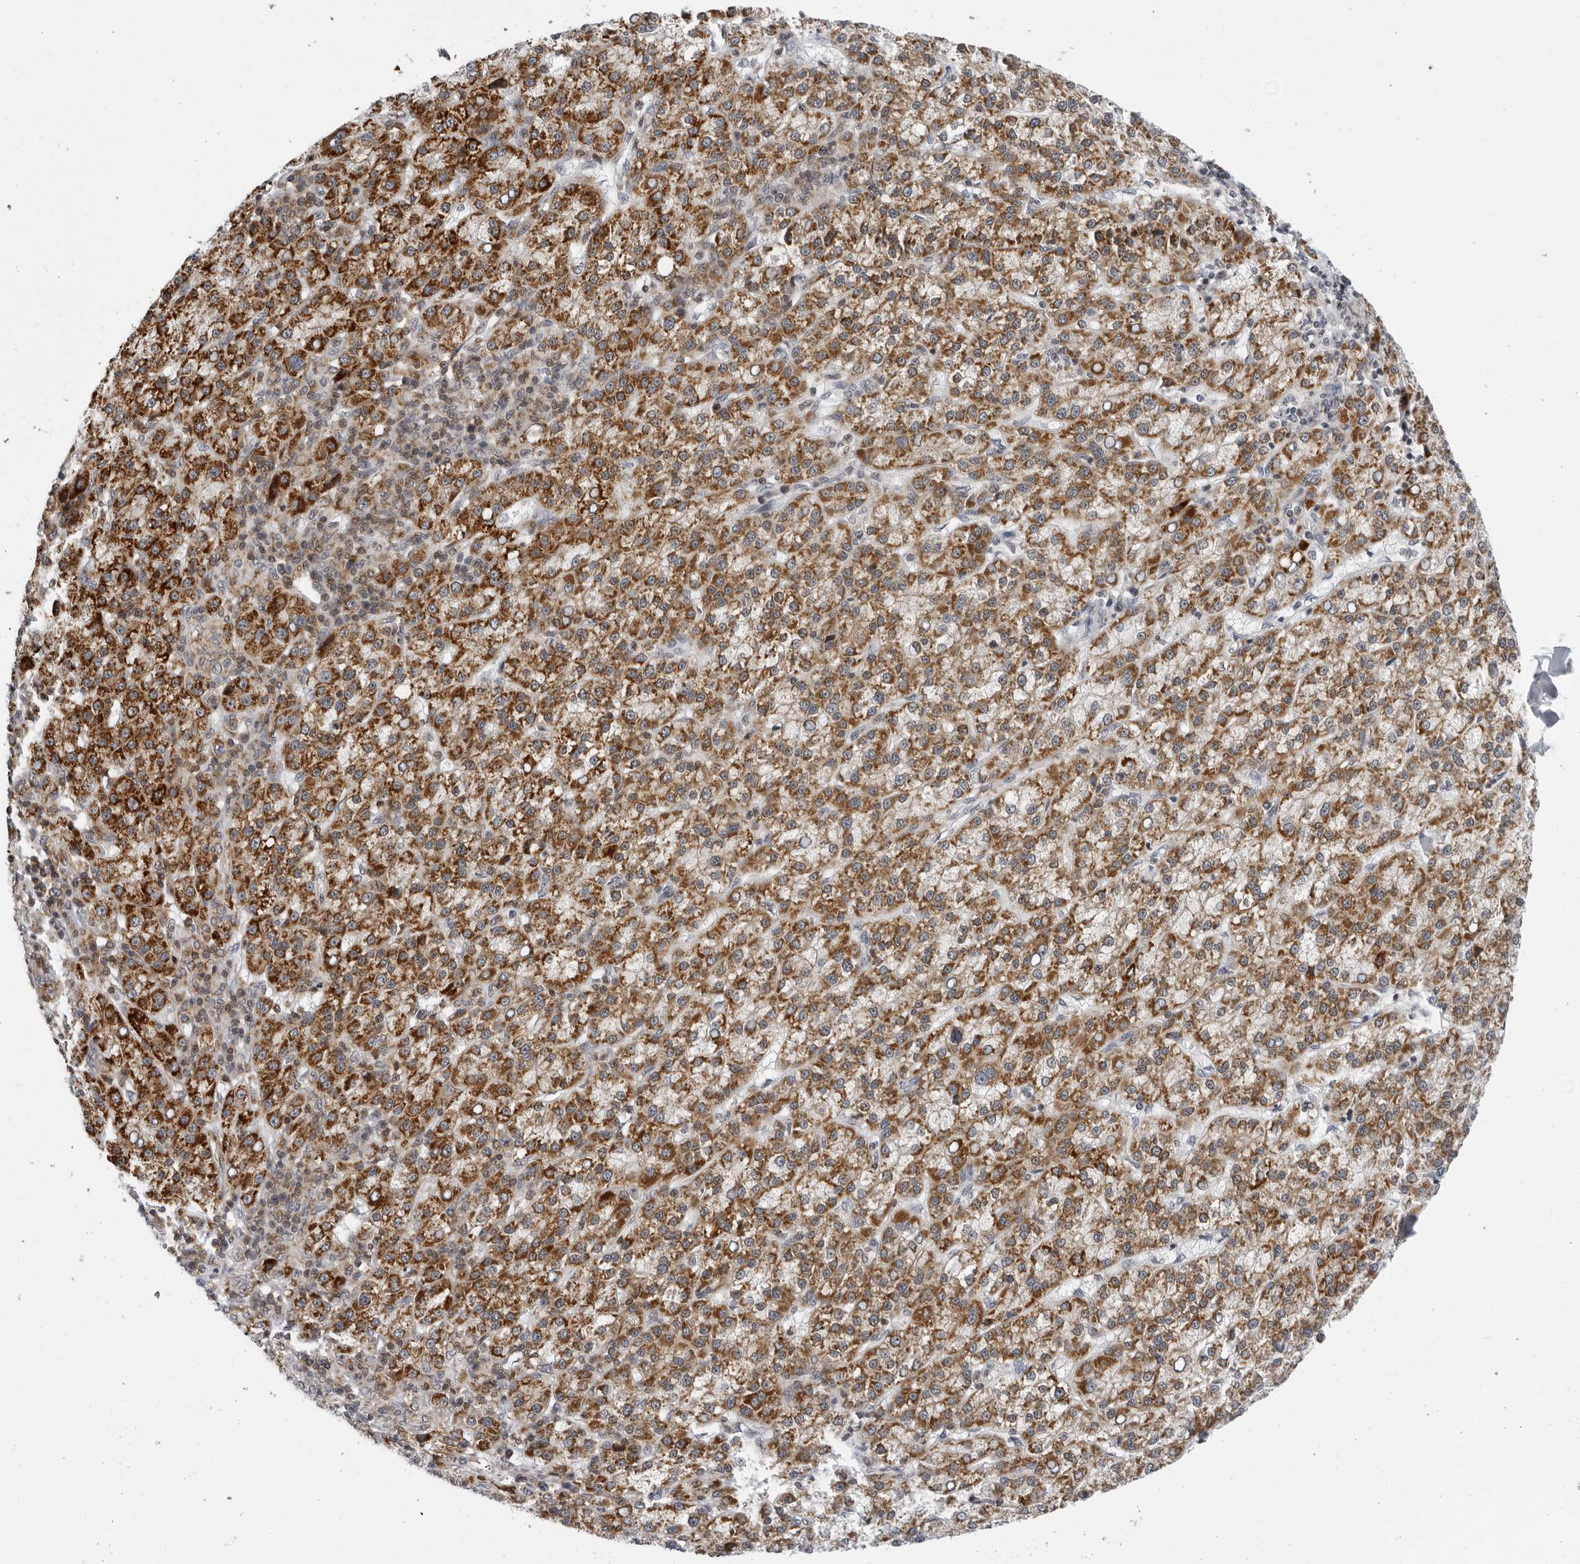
{"staining": {"intensity": "strong", "quantity": ">75%", "location": "cytoplasmic/membranous"}, "tissue": "liver cancer", "cell_type": "Tumor cells", "image_type": "cancer", "snomed": [{"axis": "morphology", "description": "Carcinoma, Hepatocellular, NOS"}, {"axis": "topography", "description": "Liver"}], "caption": "IHC photomicrograph of neoplastic tissue: human hepatocellular carcinoma (liver) stained using immunohistochemistry demonstrates high levels of strong protein expression localized specifically in the cytoplasmic/membranous of tumor cells, appearing as a cytoplasmic/membranous brown color.", "gene": "CPT2", "patient": {"sex": "female", "age": 58}}